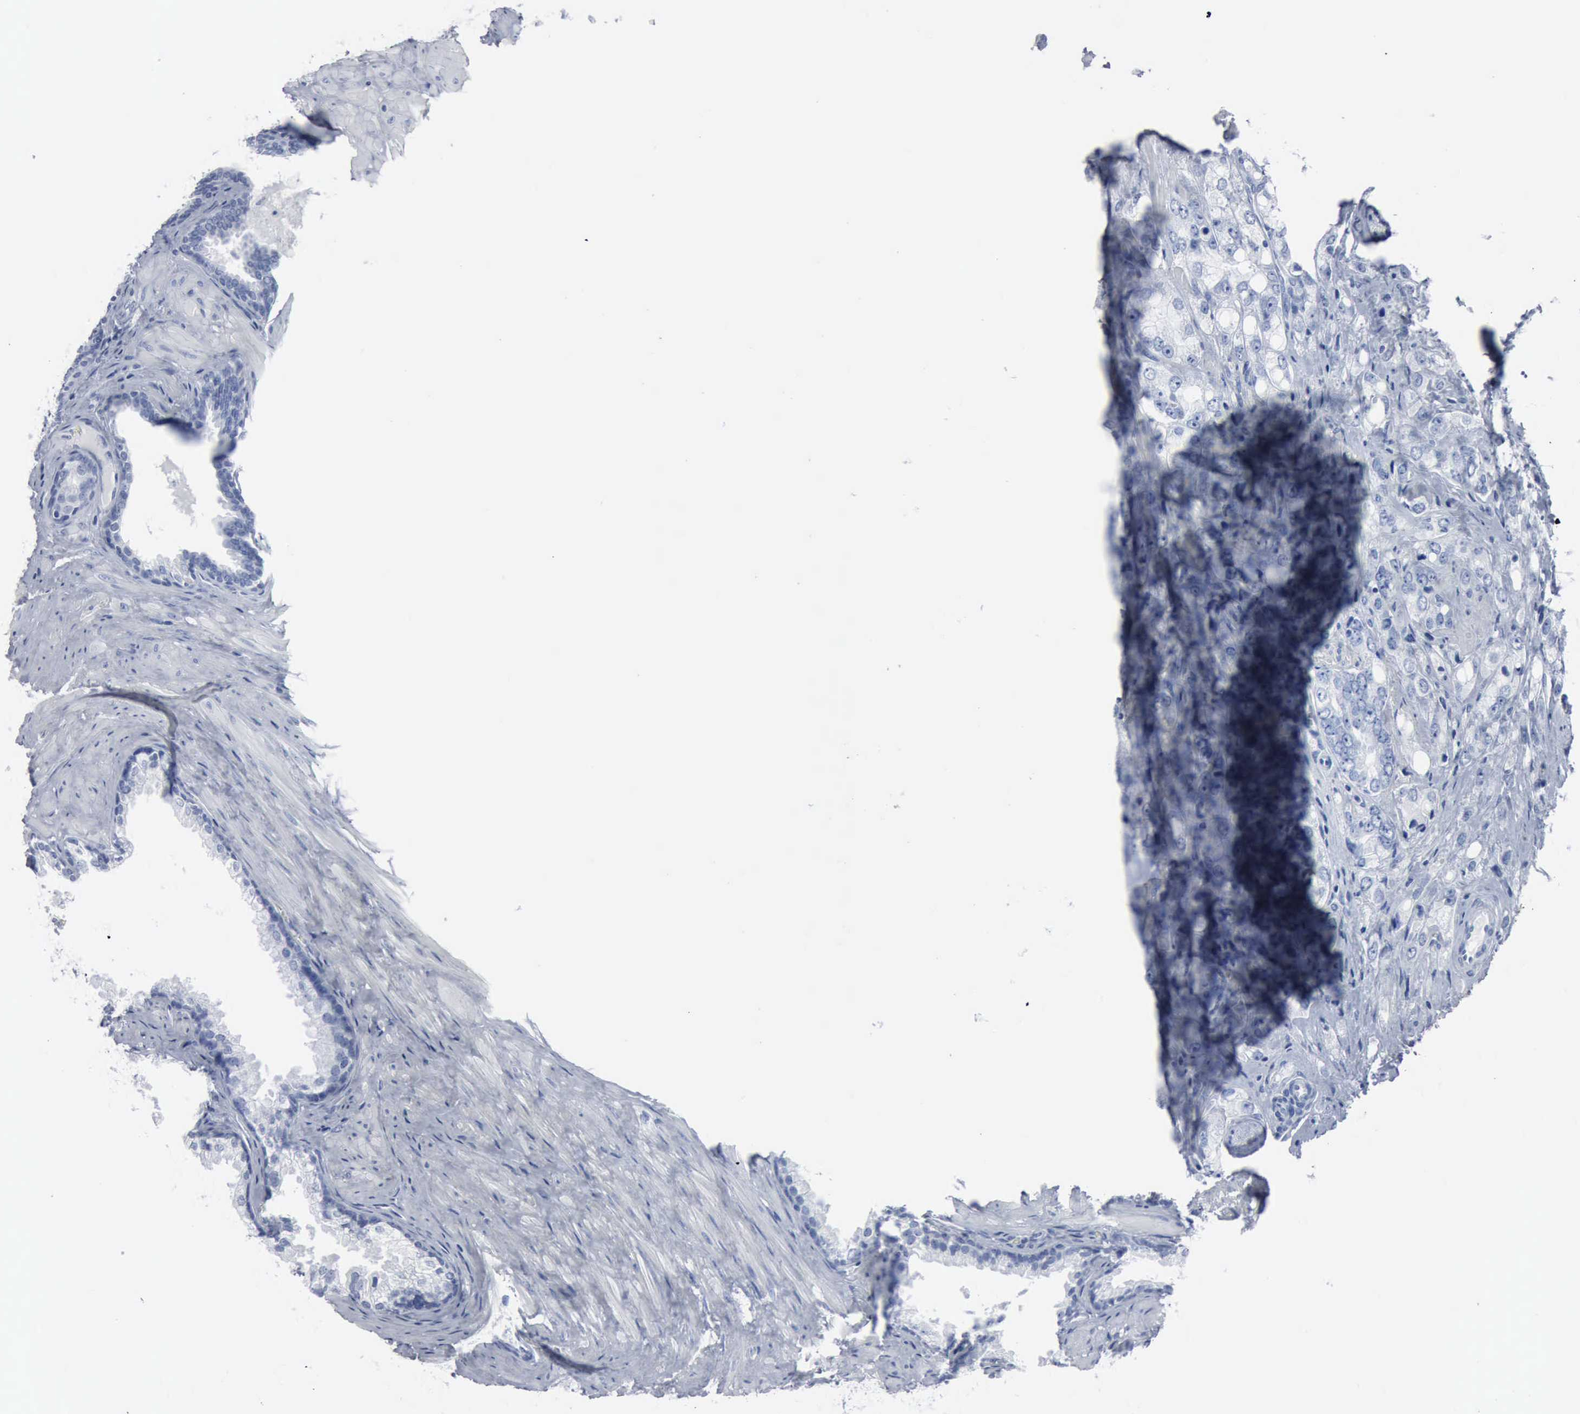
{"staining": {"intensity": "negative", "quantity": "none", "location": "none"}, "tissue": "prostate cancer", "cell_type": "Tumor cells", "image_type": "cancer", "snomed": [{"axis": "morphology", "description": "Adenocarcinoma, Medium grade"}, {"axis": "topography", "description": "Prostate"}], "caption": "High power microscopy photomicrograph of an IHC image of prostate cancer, revealing no significant staining in tumor cells.", "gene": "DMD", "patient": {"sex": "male", "age": 60}}